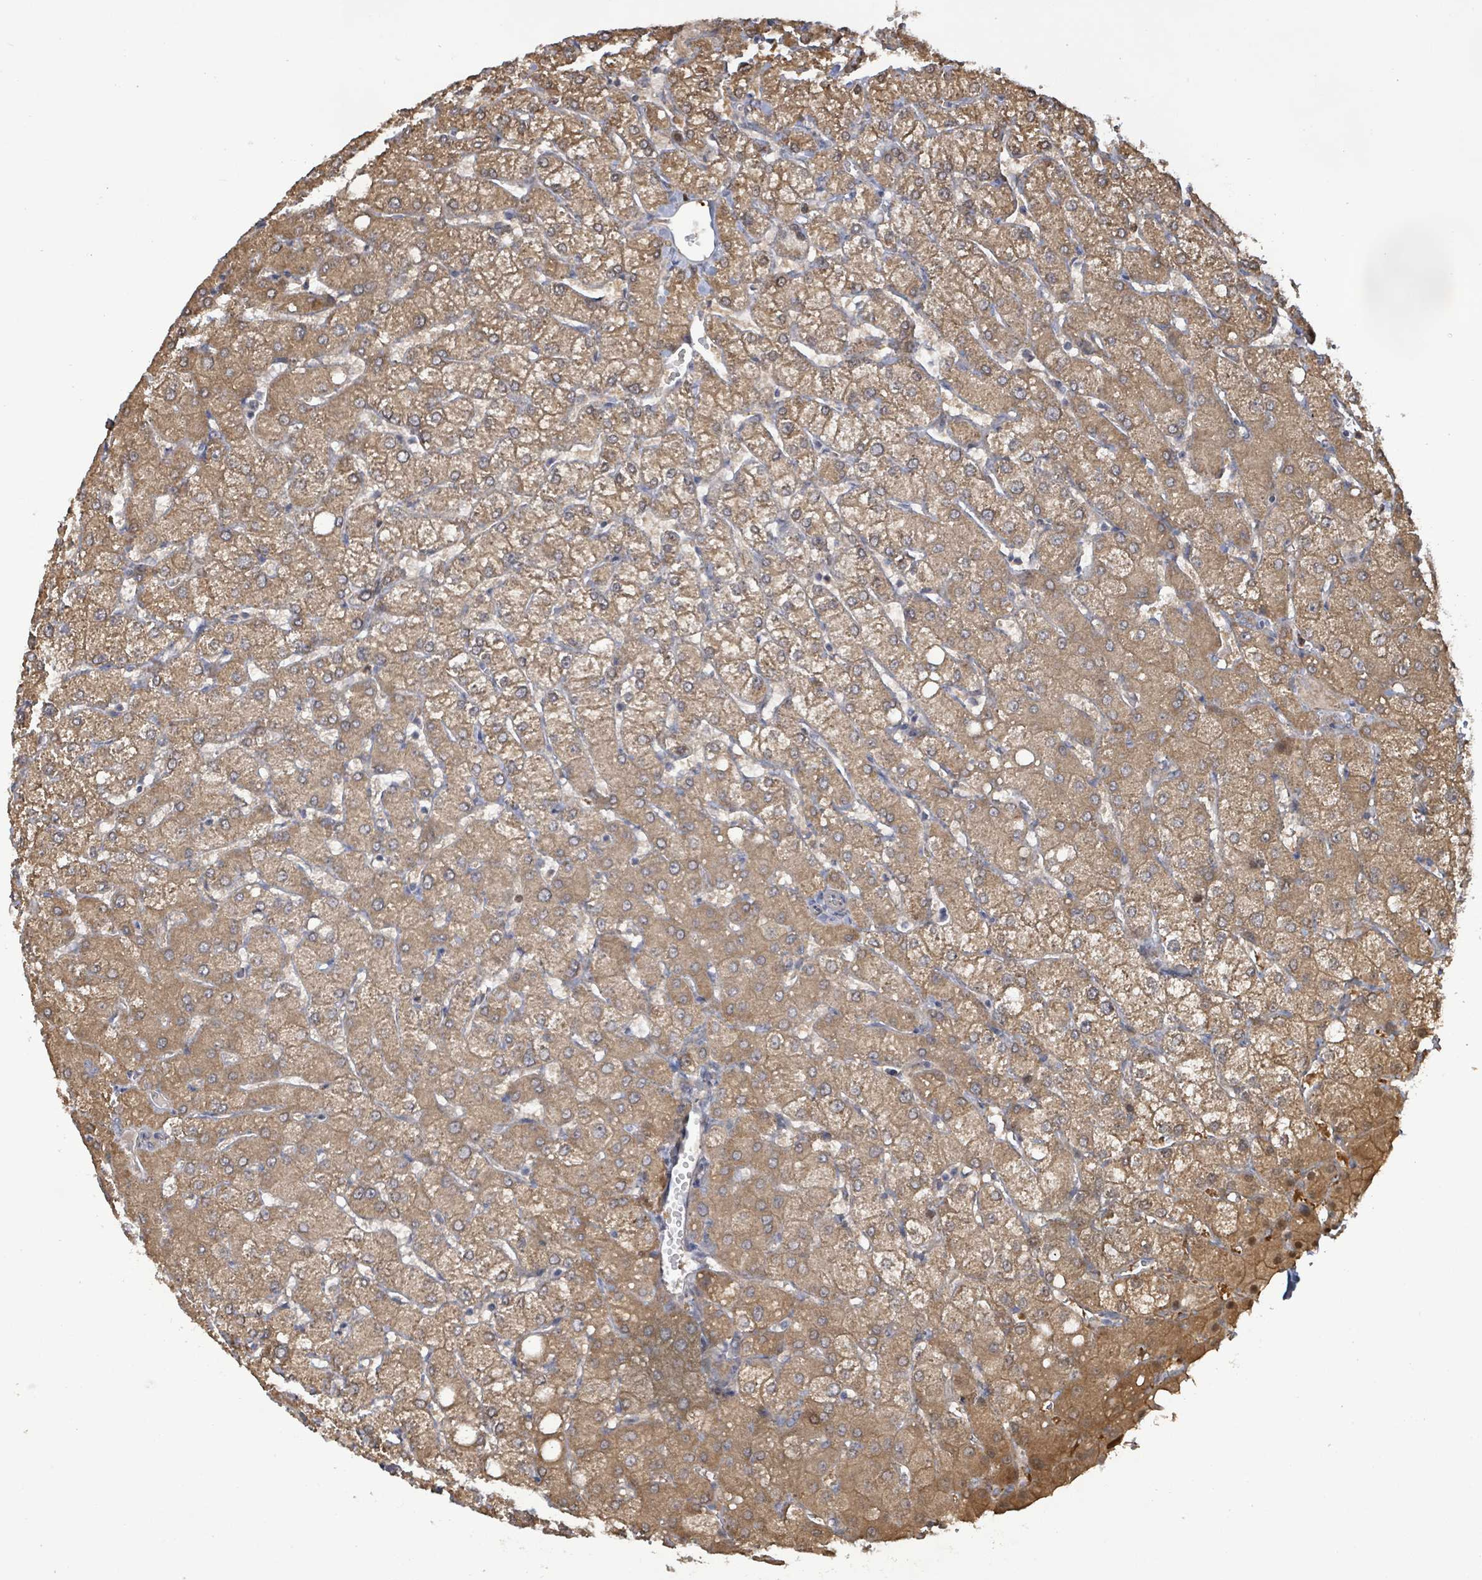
{"staining": {"intensity": "negative", "quantity": "none", "location": "none"}, "tissue": "liver", "cell_type": "Cholangiocytes", "image_type": "normal", "snomed": [{"axis": "morphology", "description": "Normal tissue, NOS"}, {"axis": "topography", "description": "Liver"}], "caption": "Photomicrograph shows no protein expression in cholangiocytes of normal liver.", "gene": "KBTBD11", "patient": {"sex": "female", "age": 54}}